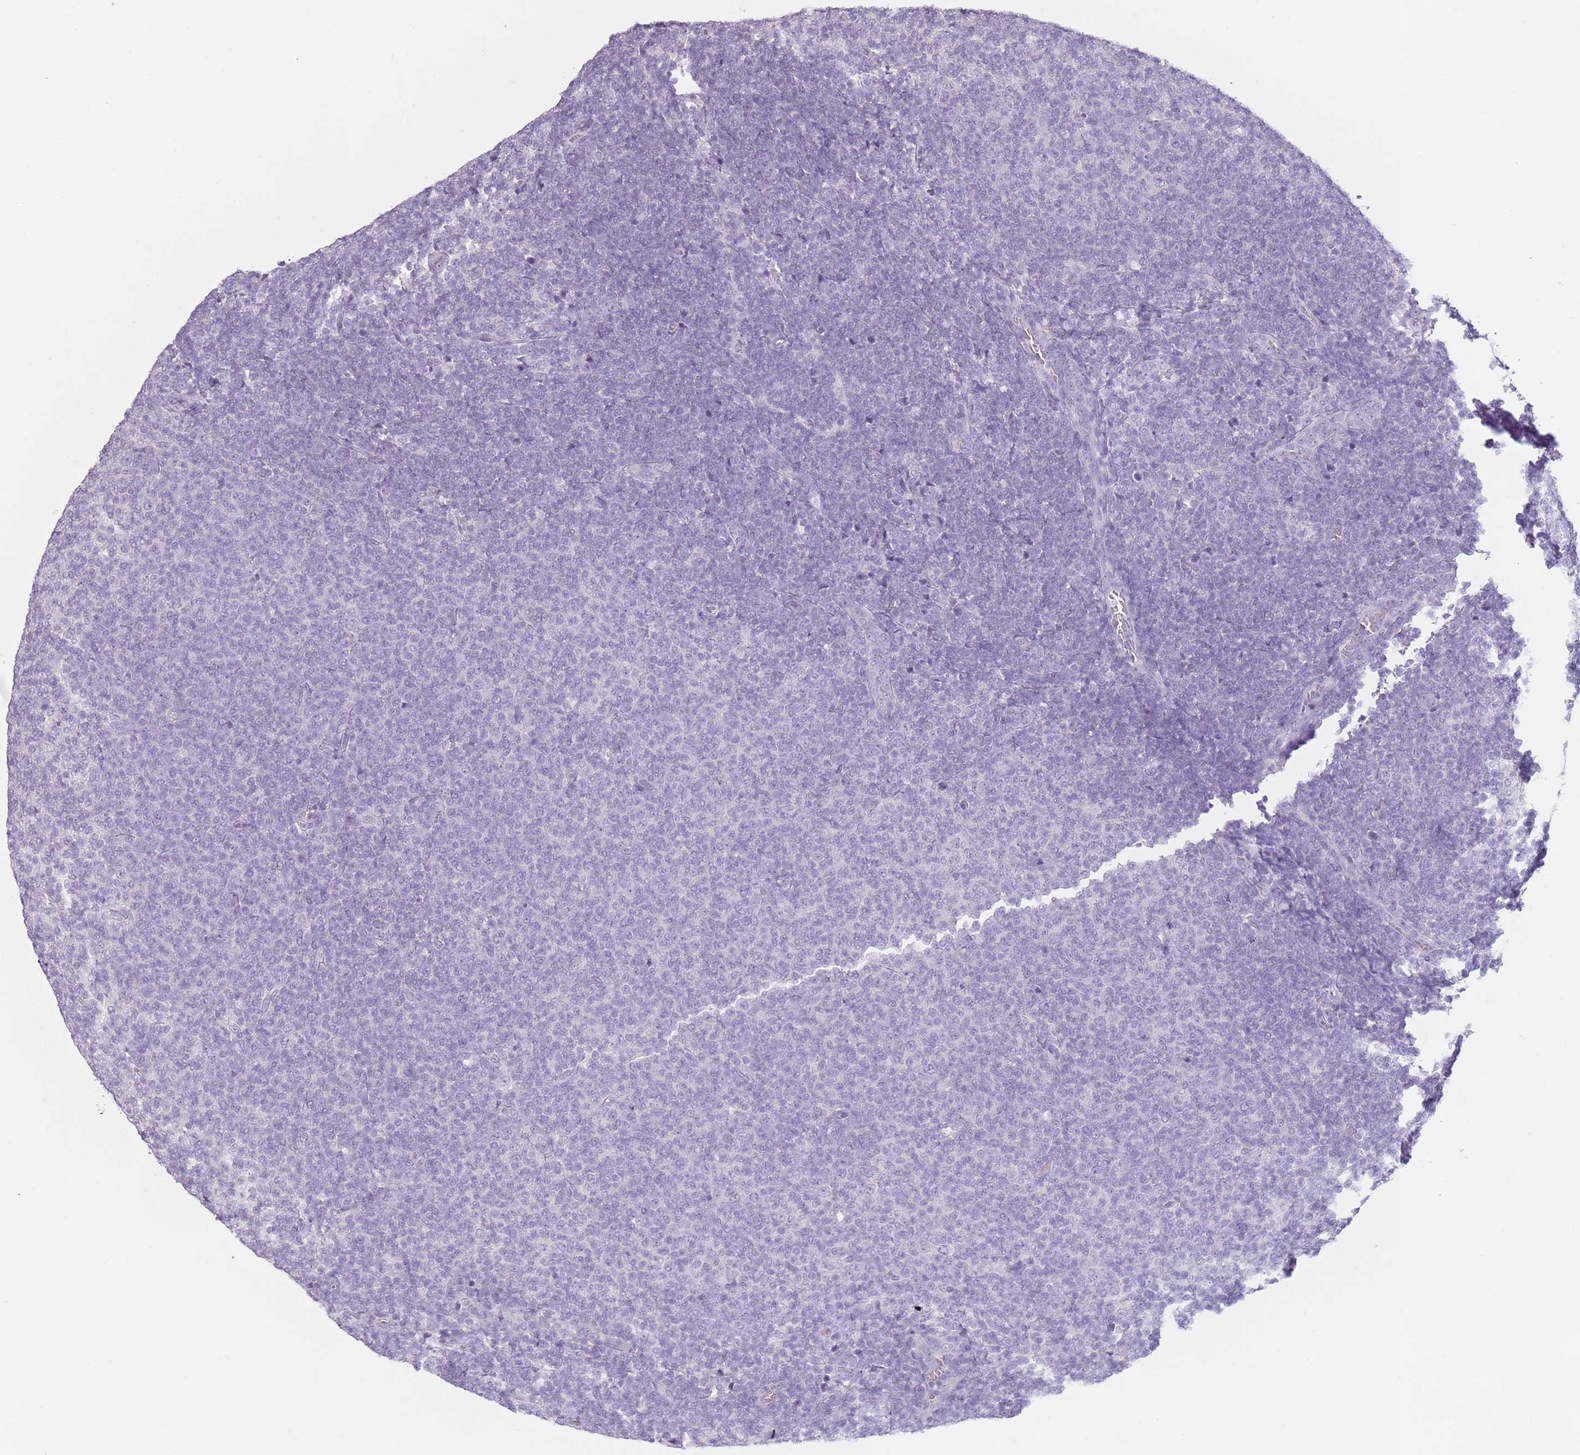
{"staining": {"intensity": "negative", "quantity": "none", "location": "none"}, "tissue": "lymphoma", "cell_type": "Tumor cells", "image_type": "cancer", "snomed": [{"axis": "morphology", "description": "Malignant lymphoma, non-Hodgkin's type, Low grade"}, {"axis": "topography", "description": "Lymph node"}], "caption": "A histopathology image of low-grade malignant lymphoma, non-Hodgkin's type stained for a protein reveals no brown staining in tumor cells.", "gene": "PIEZO1", "patient": {"sex": "male", "age": 66}}